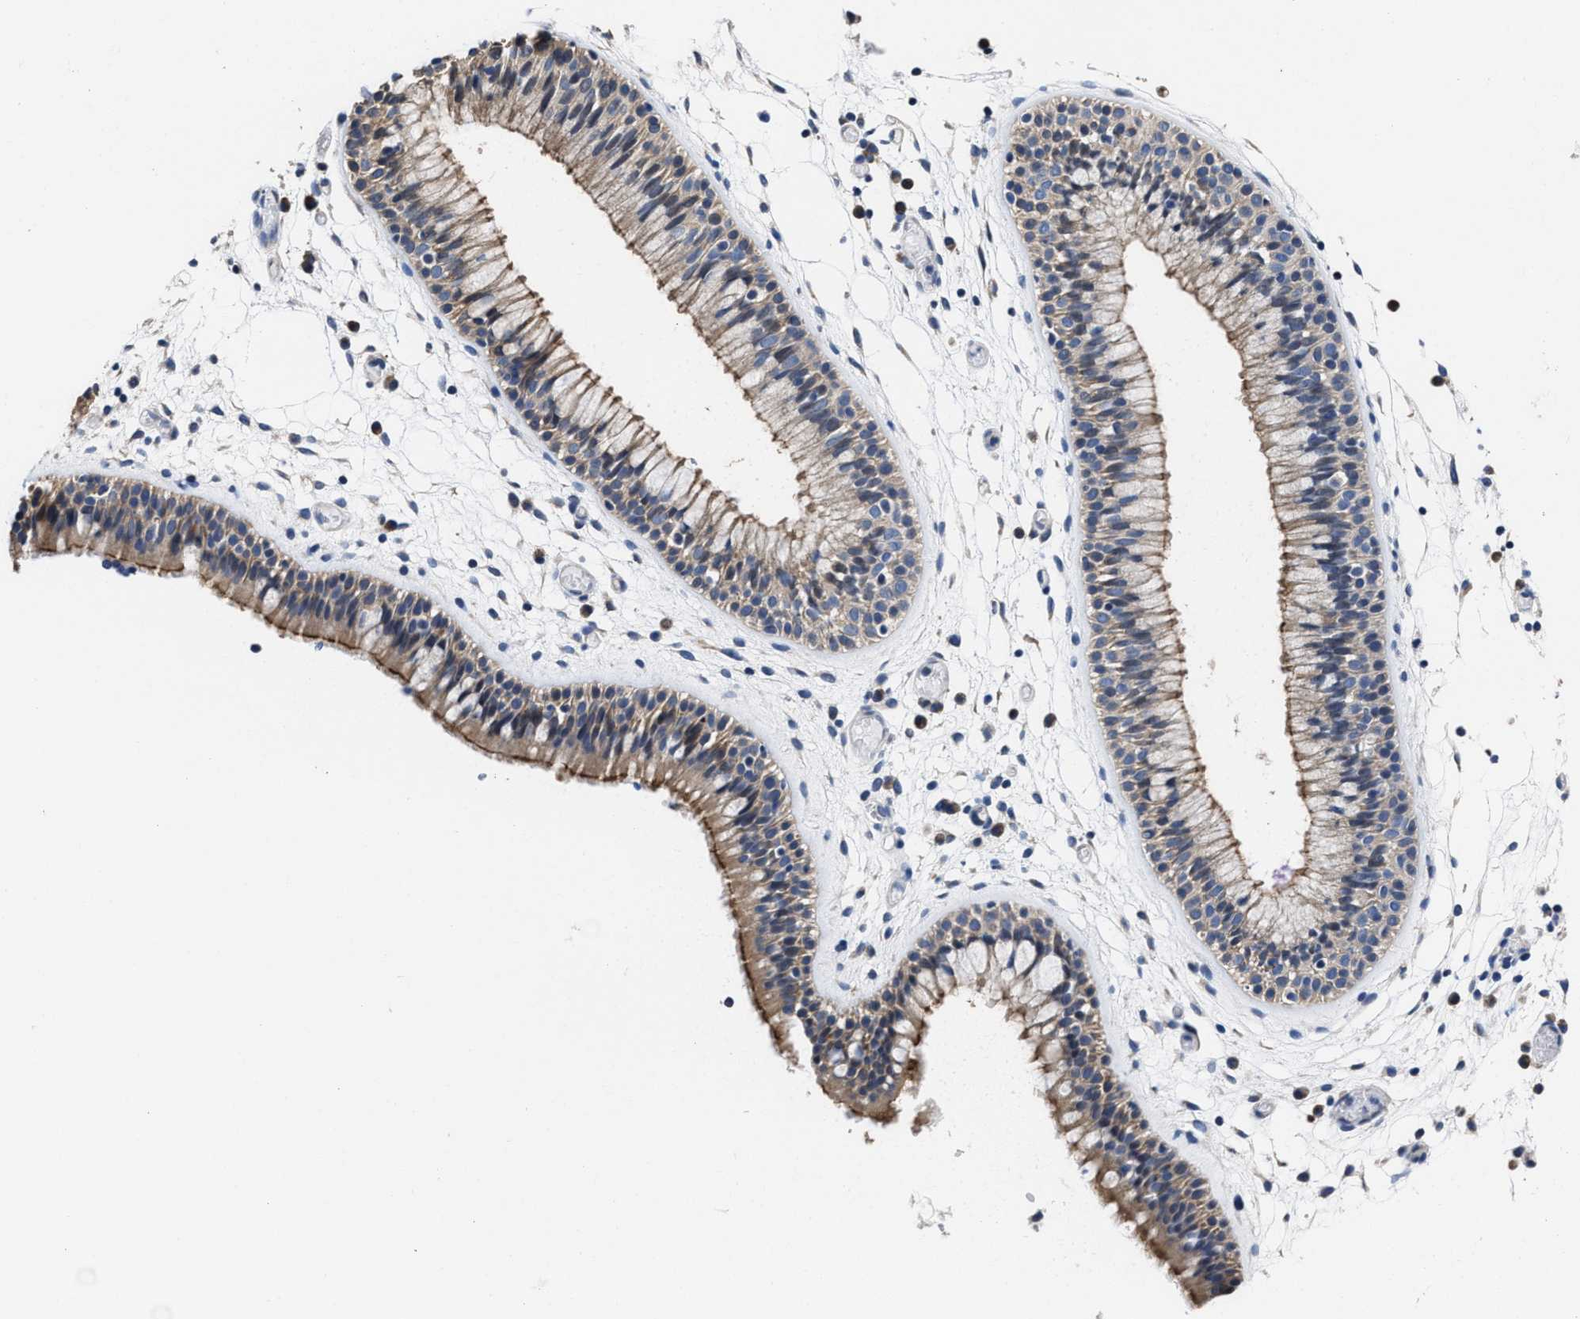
{"staining": {"intensity": "moderate", "quantity": ">75%", "location": "cytoplasmic/membranous"}, "tissue": "nasopharynx", "cell_type": "Respiratory epithelial cells", "image_type": "normal", "snomed": [{"axis": "morphology", "description": "Normal tissue, NOS"}, {"axis": "morphology", "description": "Inflammation, NOS"}, {"axis": "topography", "description": "Nasopharynx"}], "caption": "A high-resolution histopathology image shows immunohistochemistry (IHC) staining of normal nasopharynx, which demonstrates moderate cytoplasmic/membranous expression in about >75% of respiratory epithelial cells.", "gene": "HOOK1", "patient": {"sex": "male", "age": 48}}